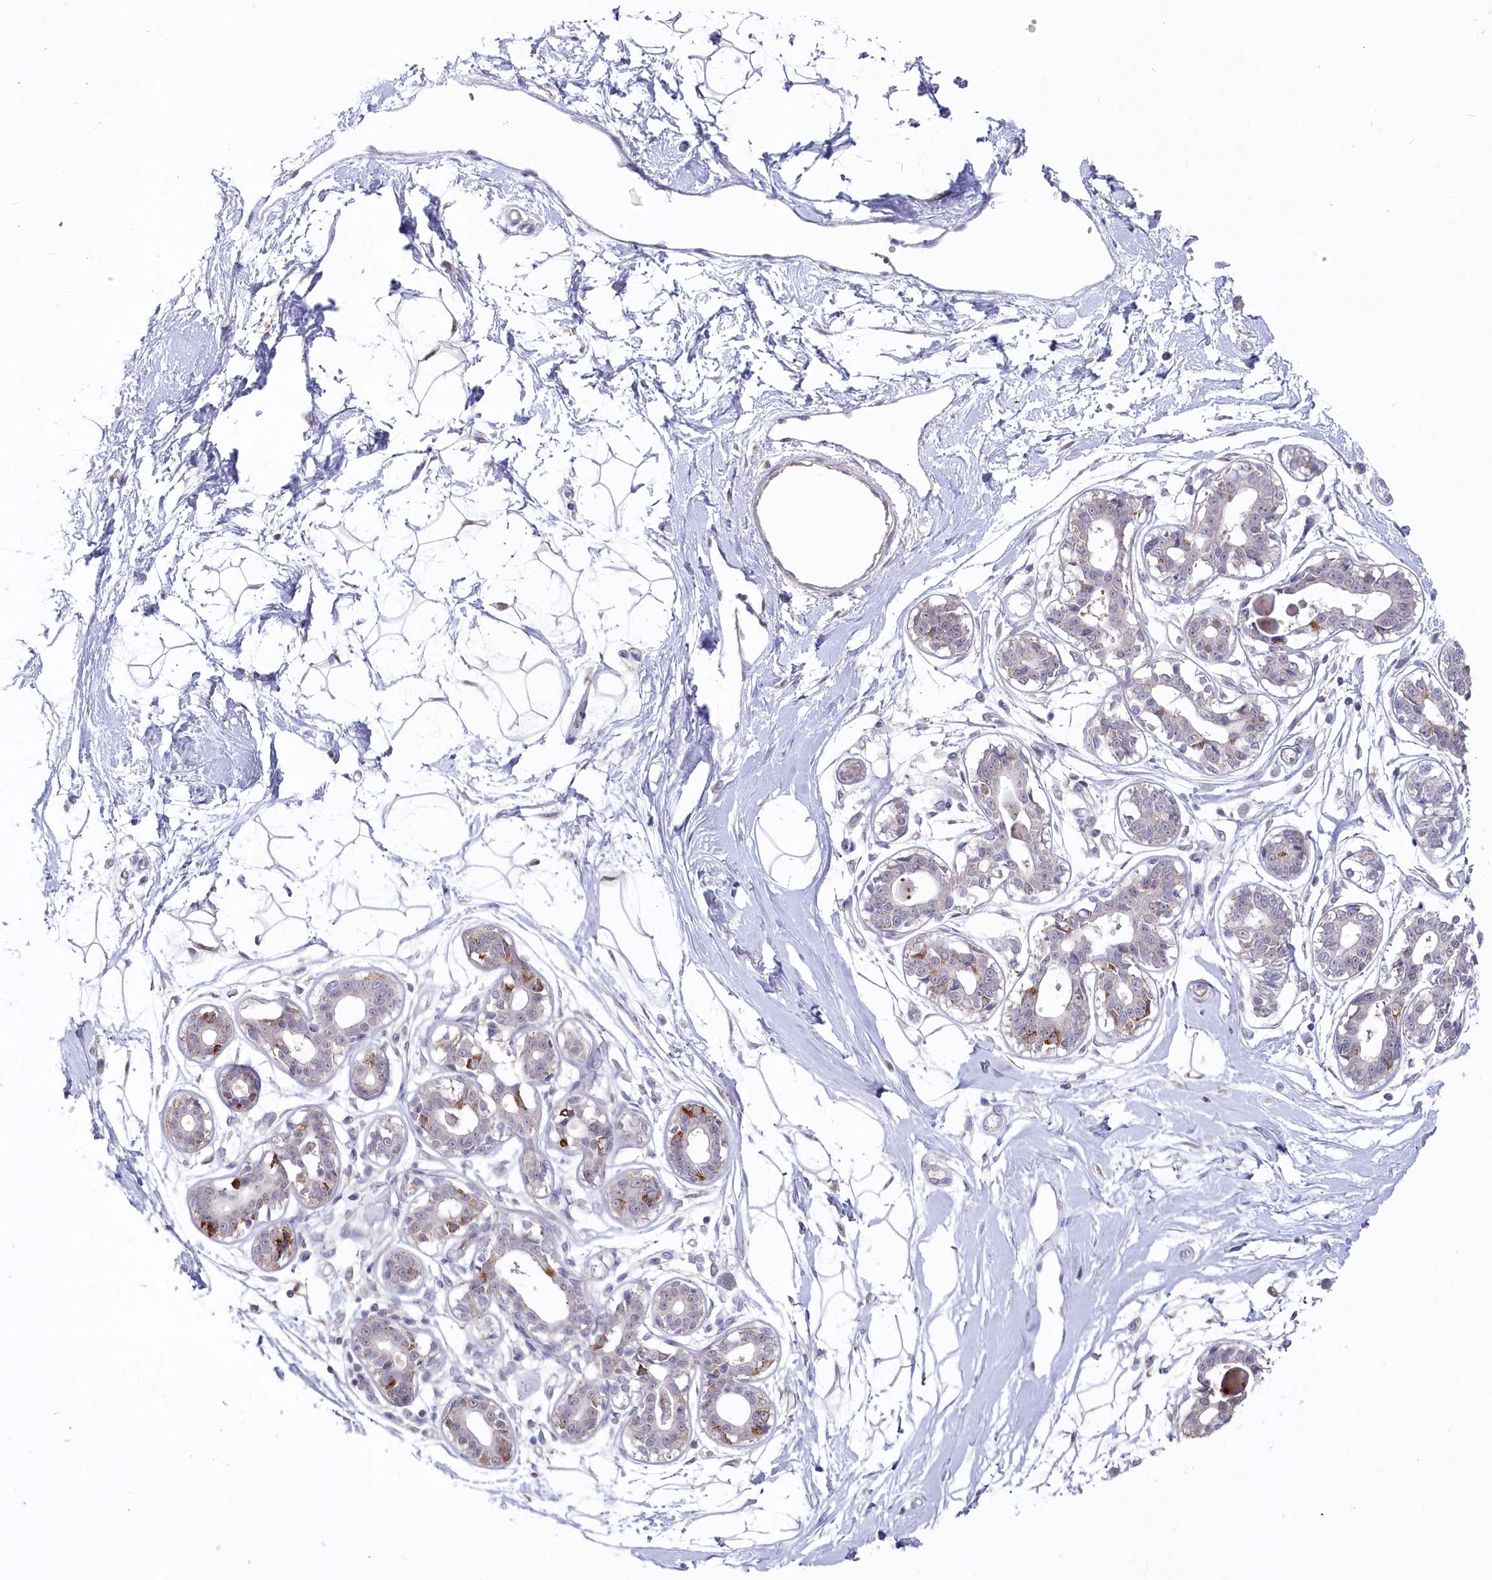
{"staining": {"intensity": "moderate", "quantity": ">75%", "location": "cytoplasmic/membranous"}, "tissue": "breast", "cell_type": "Adipocytes", "image_type": "normal", "snomed": [{"axis": "morphology", "description": "Normal tissue, NOS"}, {"axis": "topography", "description": "Breast"}], "caption": "The photomicrograph reveals a brown stain indicating the presence of a protein in the cytoplasmic/membranous of adipocytes in breast. The protein is shown in brown color, while the nuclei are stained blue.", "gene": "AAMDC", "patient": {"sex": "female", "age": 45}}